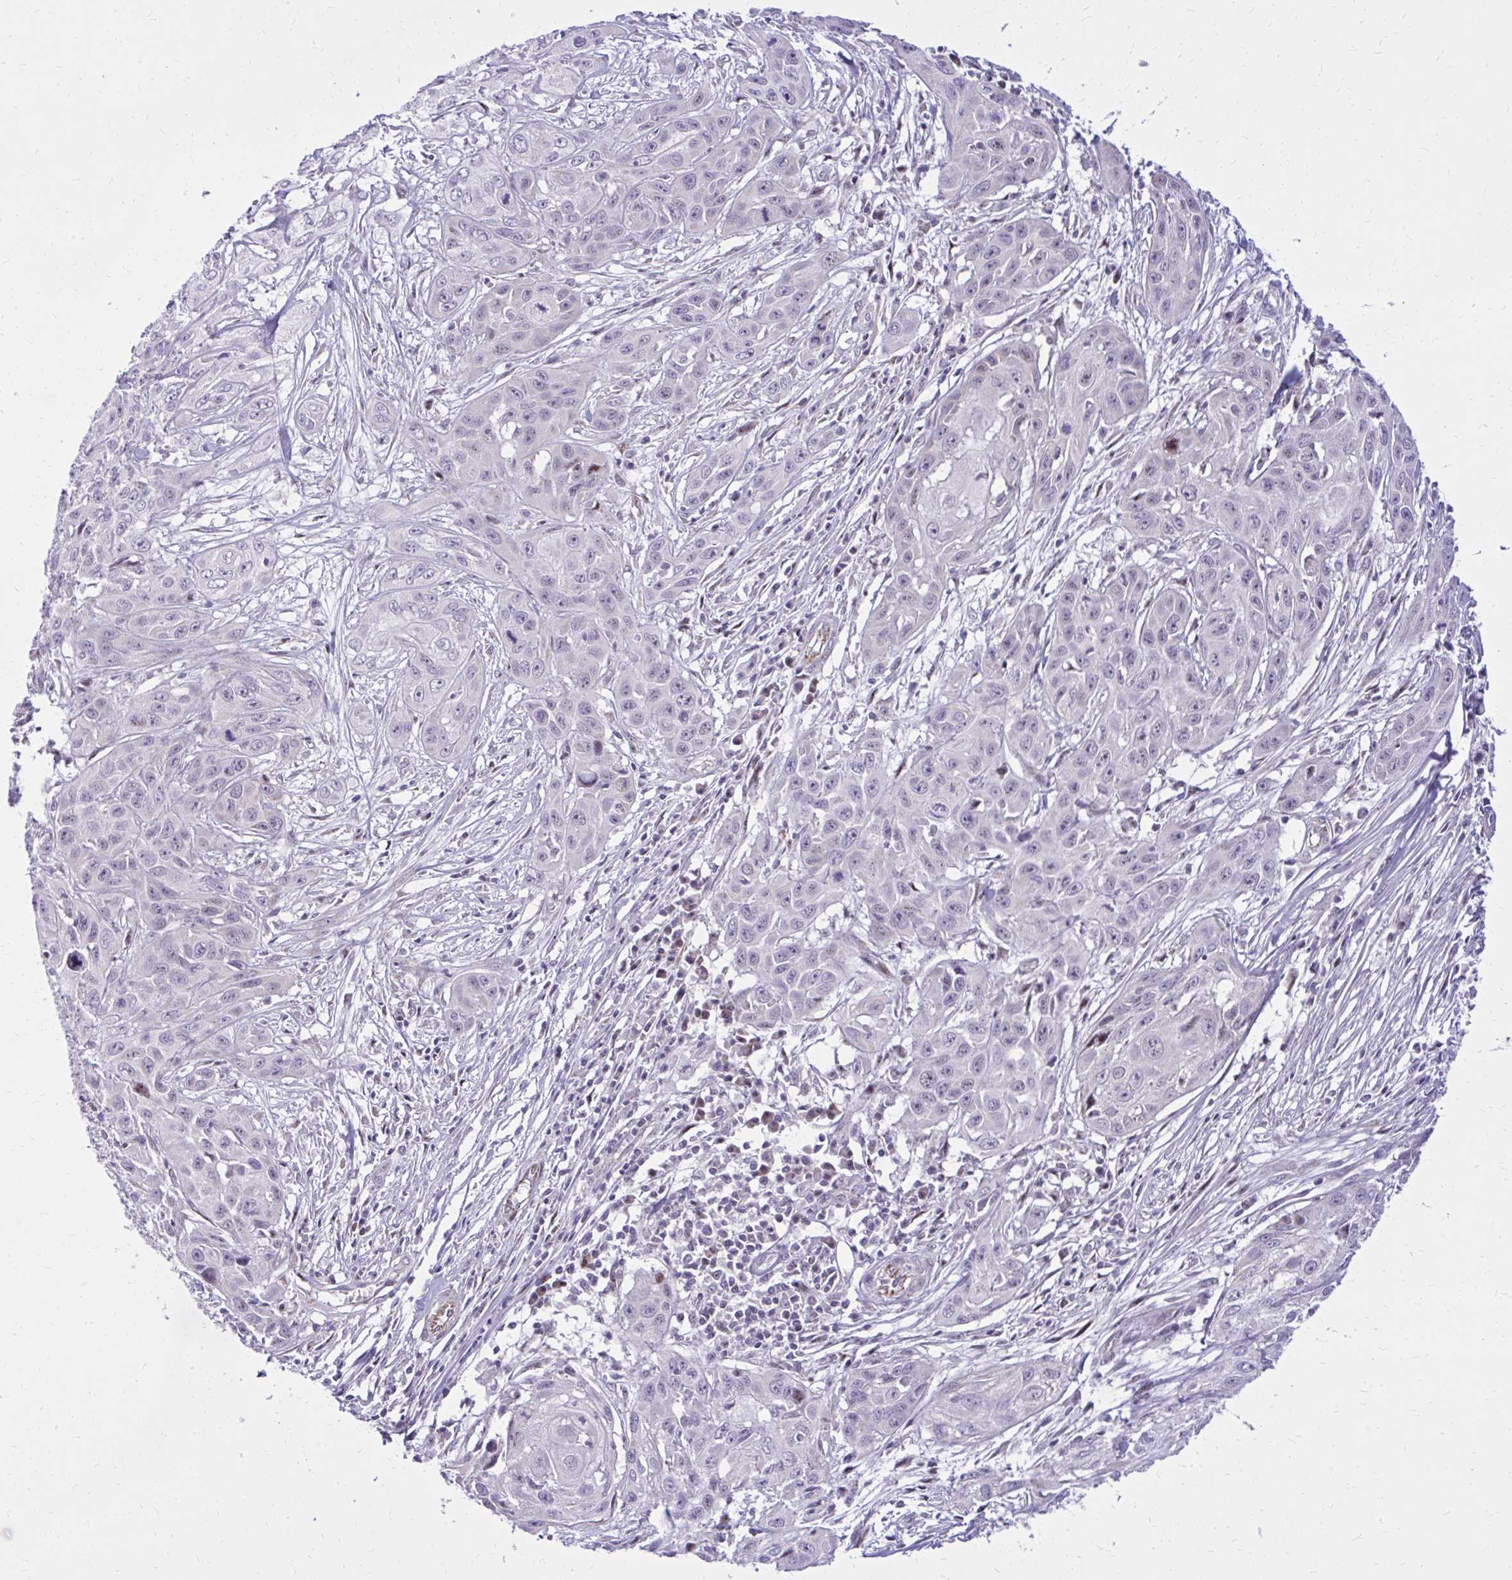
{"staining": {"intensity": "negative", "quantity": "none", "location": "none"}, "tissue": "skin cancer", "cell_type": "Tumor cells", "image_type": "cancer", "snomed": [{"axis": "morphology", "description": "Squamous cell carcinoma, NOS"}, {"axis": "topography", "description": "Skin"}, {"axis": "topography", "description": "Vulva"}], "caption": "A photomicrograph of skin cancer (squamous cell carcinoma) stained for a protein demonstrates no brown staining in tumor cells.", "gene": "GPRIN3", "patient": {"sex": "female", "age": 83}}